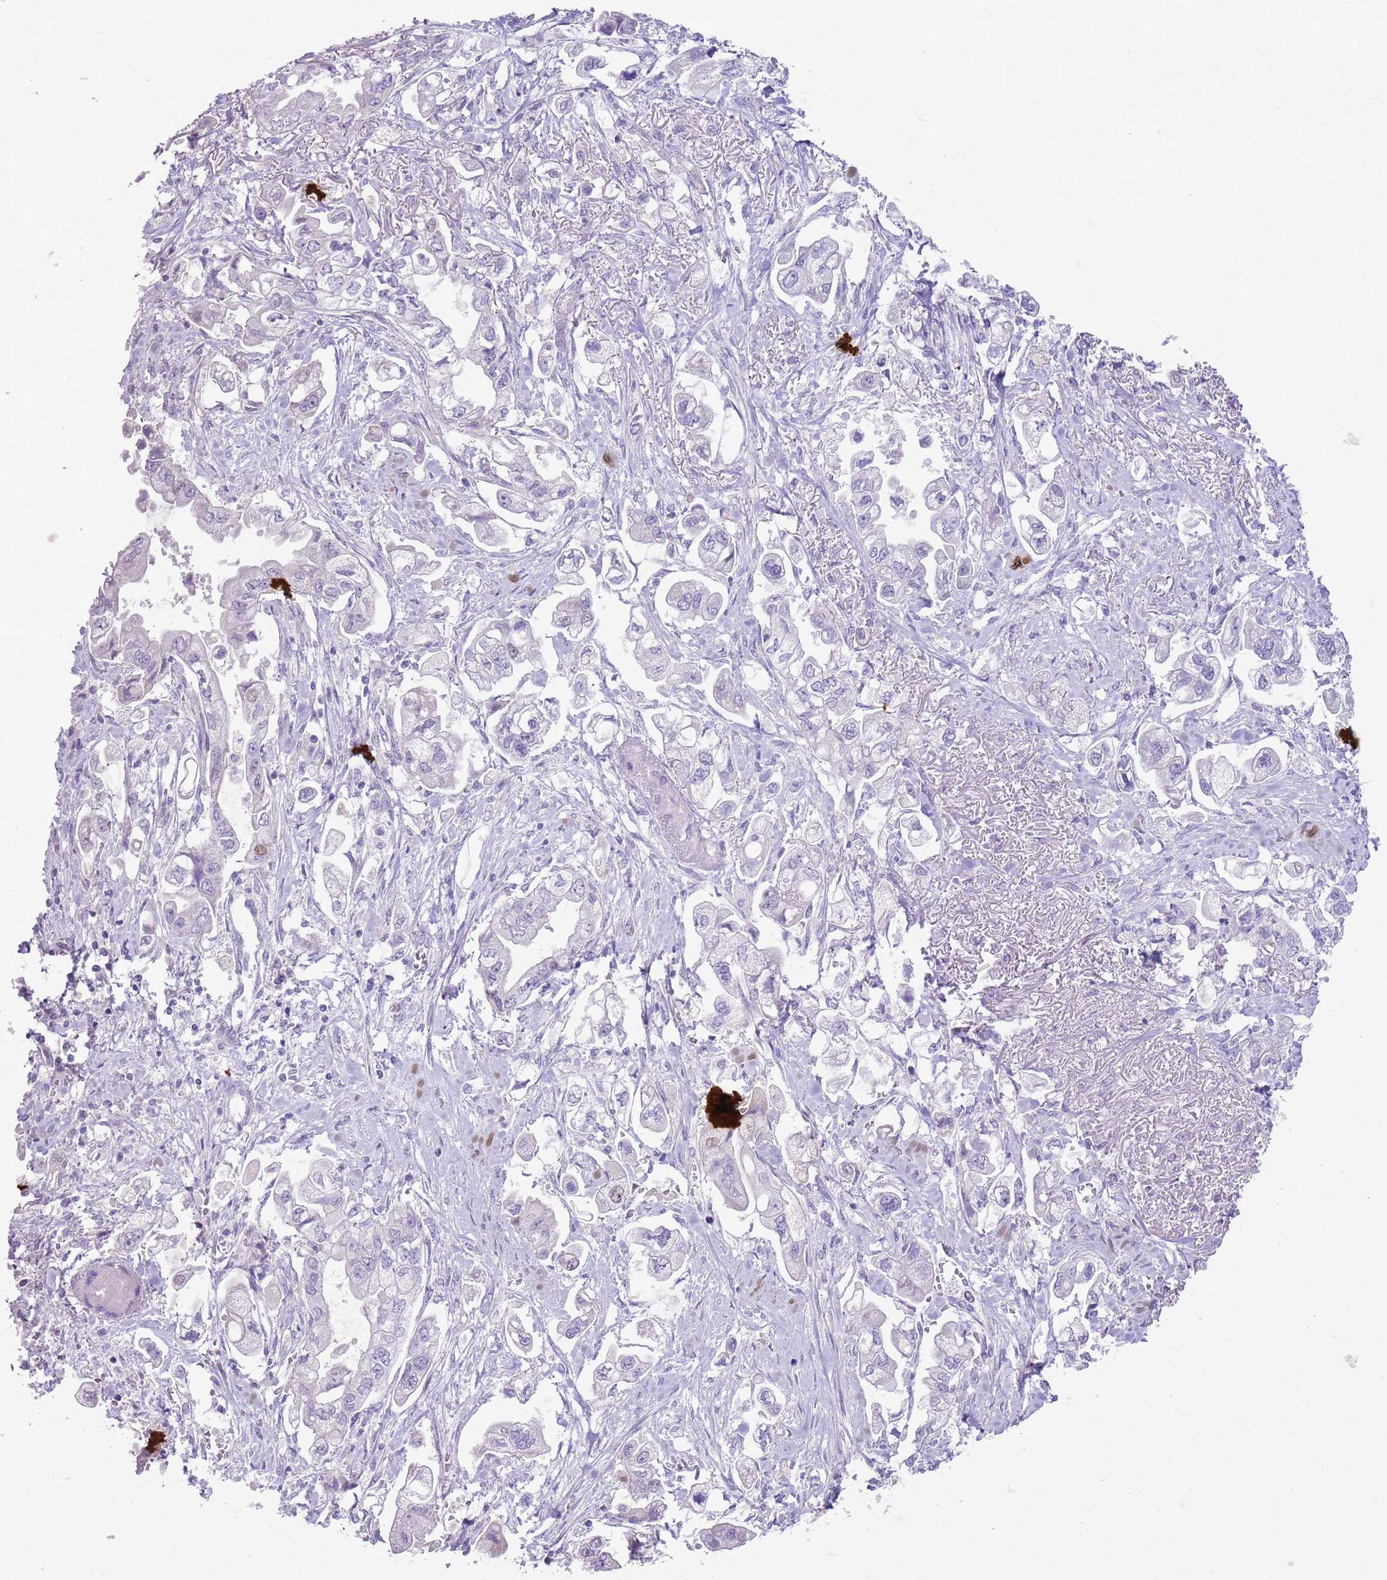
{"staining": {"intensity": "negative", "quantity": "none", "location": "none"}, "tissue": "stomach cancer", "cell_type": "Tumor cells", "image_type": "cancer", "snomed": [{"axis": "morphology", "description": "Adenocarcinoma, NOS"}, {"axis": "topography", "description": "Stomach"}], "caption": "A micrograph of stomach adenocarcinoma stained for a protein demonstrates no brown staining in tumor cells.", "gene": "GMNN", "patient": {"sex": "male", "age": 62}}